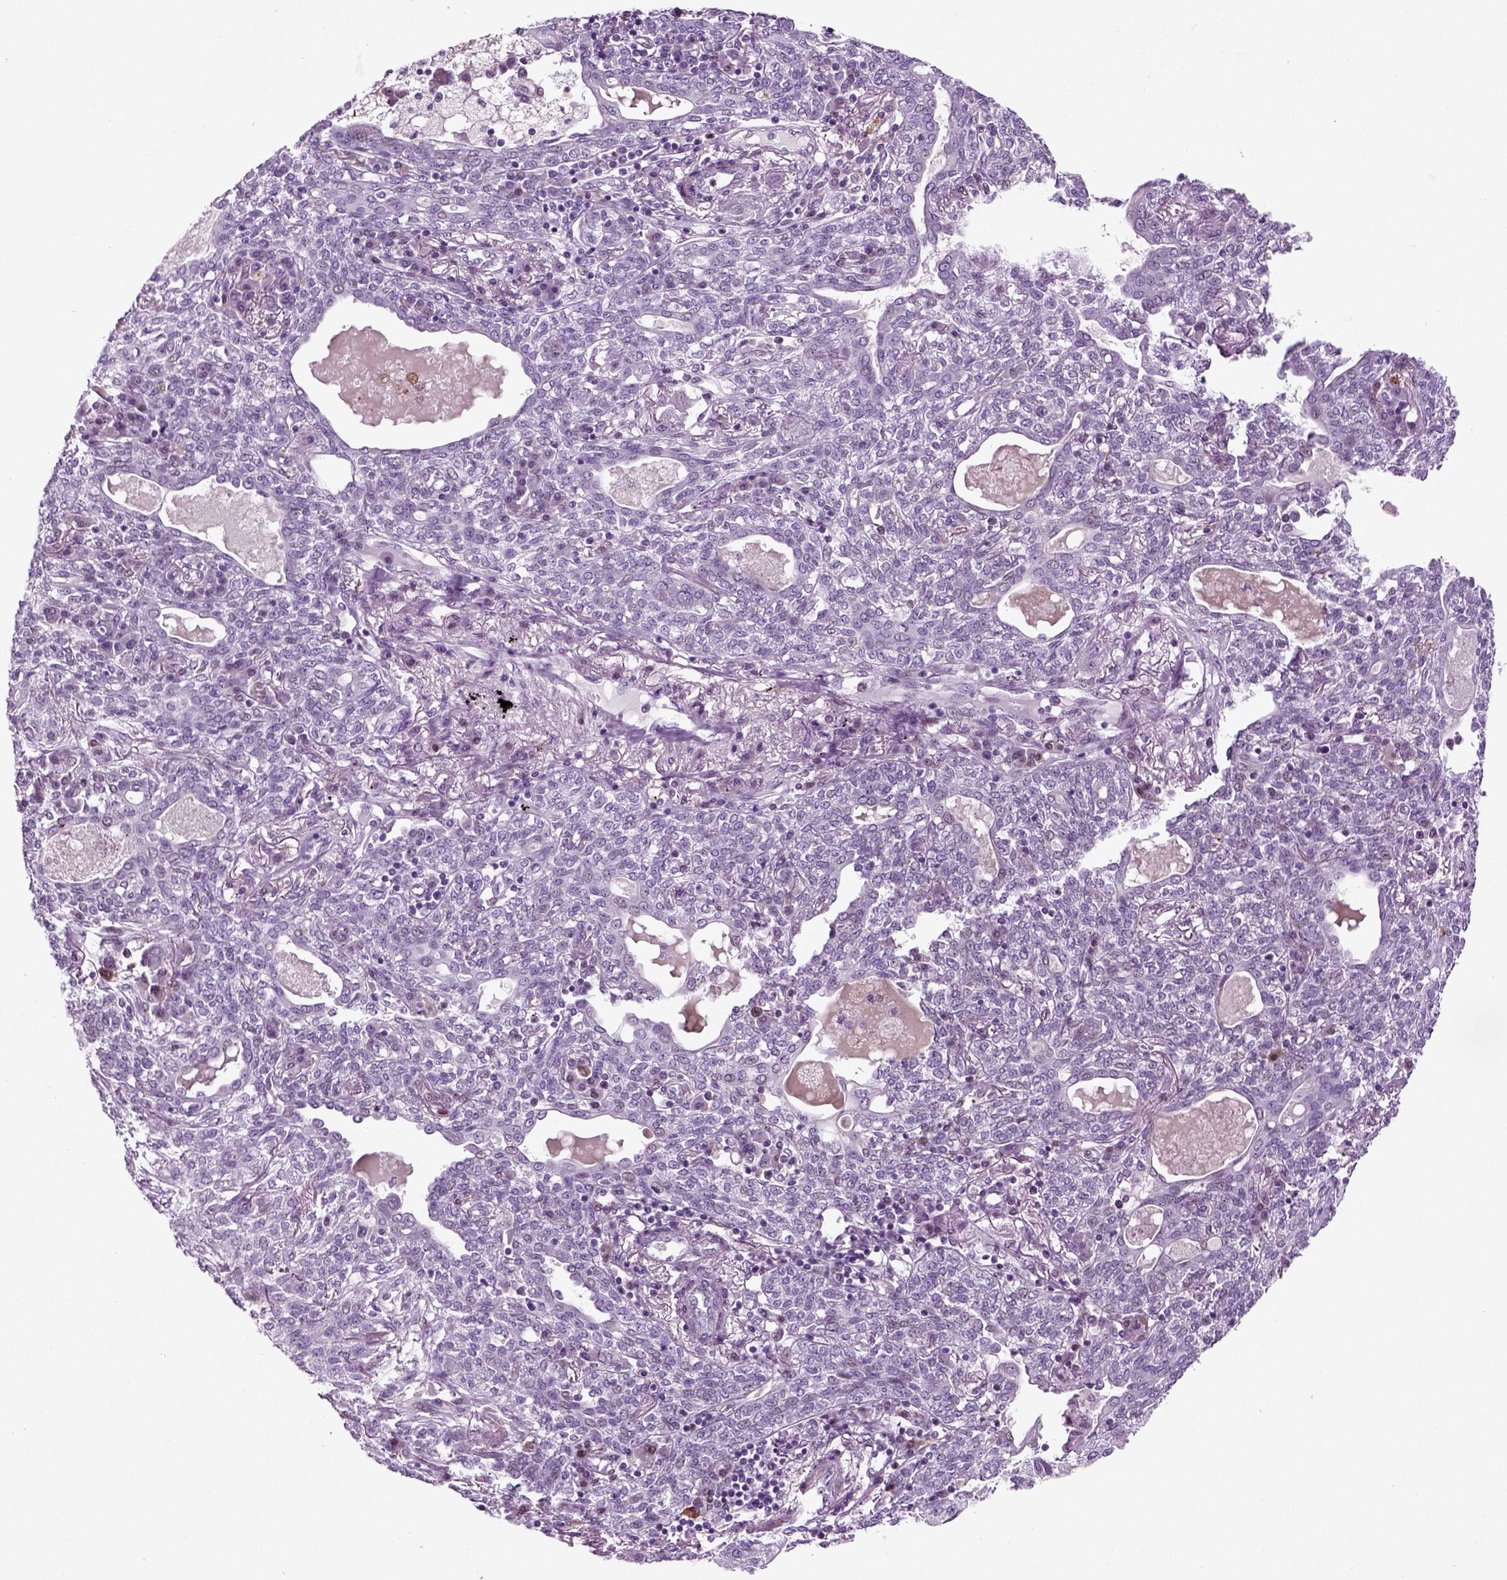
{"staining": {"intensity": "negative", "quantity": "none", "location": "none"}, "tissue": "lung cancer", "cell_type": "Tumor cells", "image_type": "cancer", "snomed": [{"axis": "morphology", "description": "Squamous cell carcinoma, NOS"}, {"axis": "topography", "description": "Lung"}], "caption": "Immunohistochemistry of human lung cancer shows no positivity in tumor cells.", "gene": "ARID3A", "patient": {"sex": "female", "age": 70}}